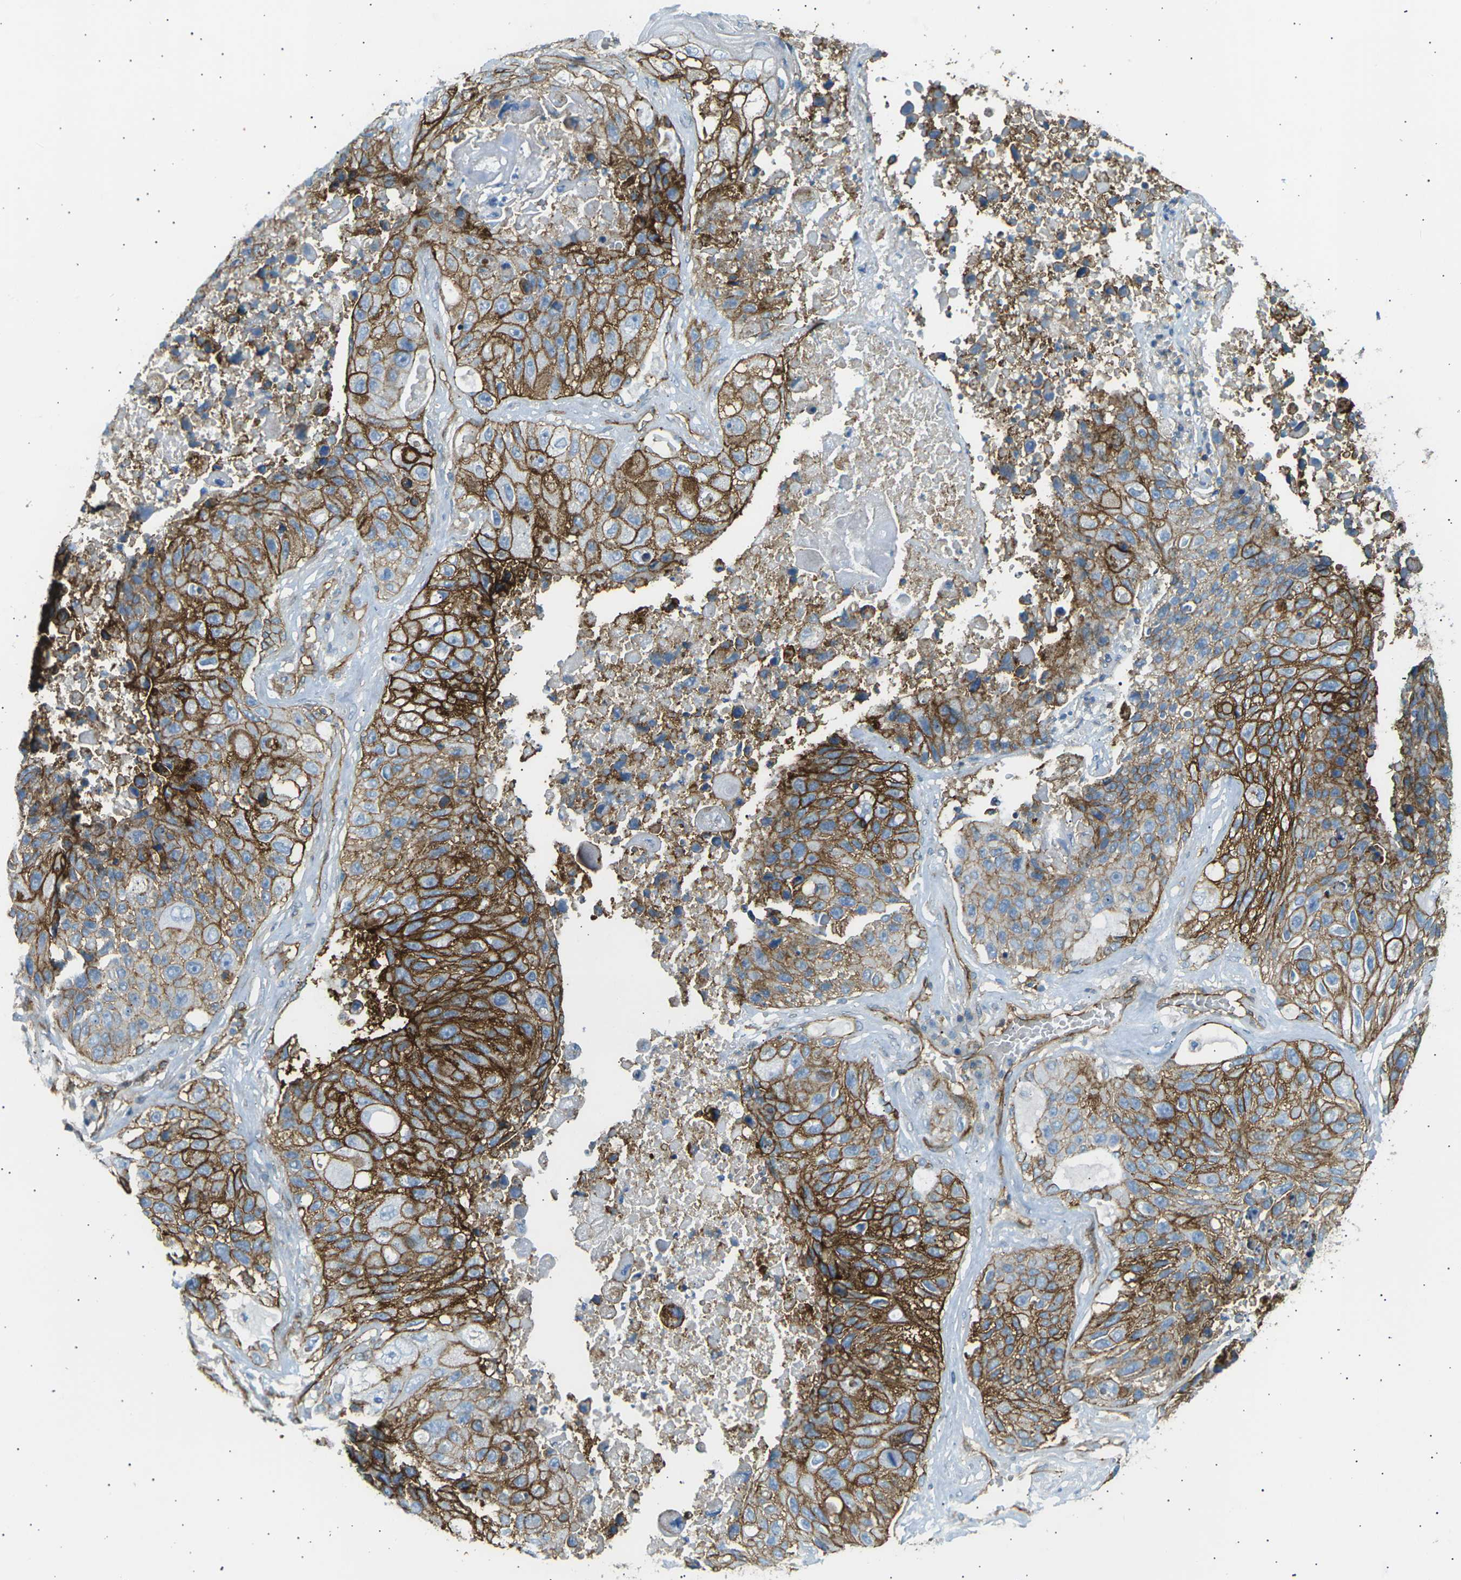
{"staining": {"intensity": "strong", "quantity": ">75%", "location": "cytoplasmic/membranous"}, "tissue": "lung cancer", "cell_type": "Tumor cells", "image_type": "cancer", "snomed": [{"axis": "morphology", "description": "Squamous cell carcinoma, NOS"}, {"axis": "topography", "description": "Lung"}], "caption": "High-magnification brightfield microscopy of squamous cell carcinoma (lung) stained with DAB (3,3'-diaminobenzidine) (brown) and counterstained with hematoxylin (blue). tumor cells exhibit strong cytoplasmic/membranous staining is identified in approximately>75% of cells. (IHC, brightfield microscopy, high magnification).", "gene": "ATP2B4", "patient": {"sex": "male", "age": 61}}